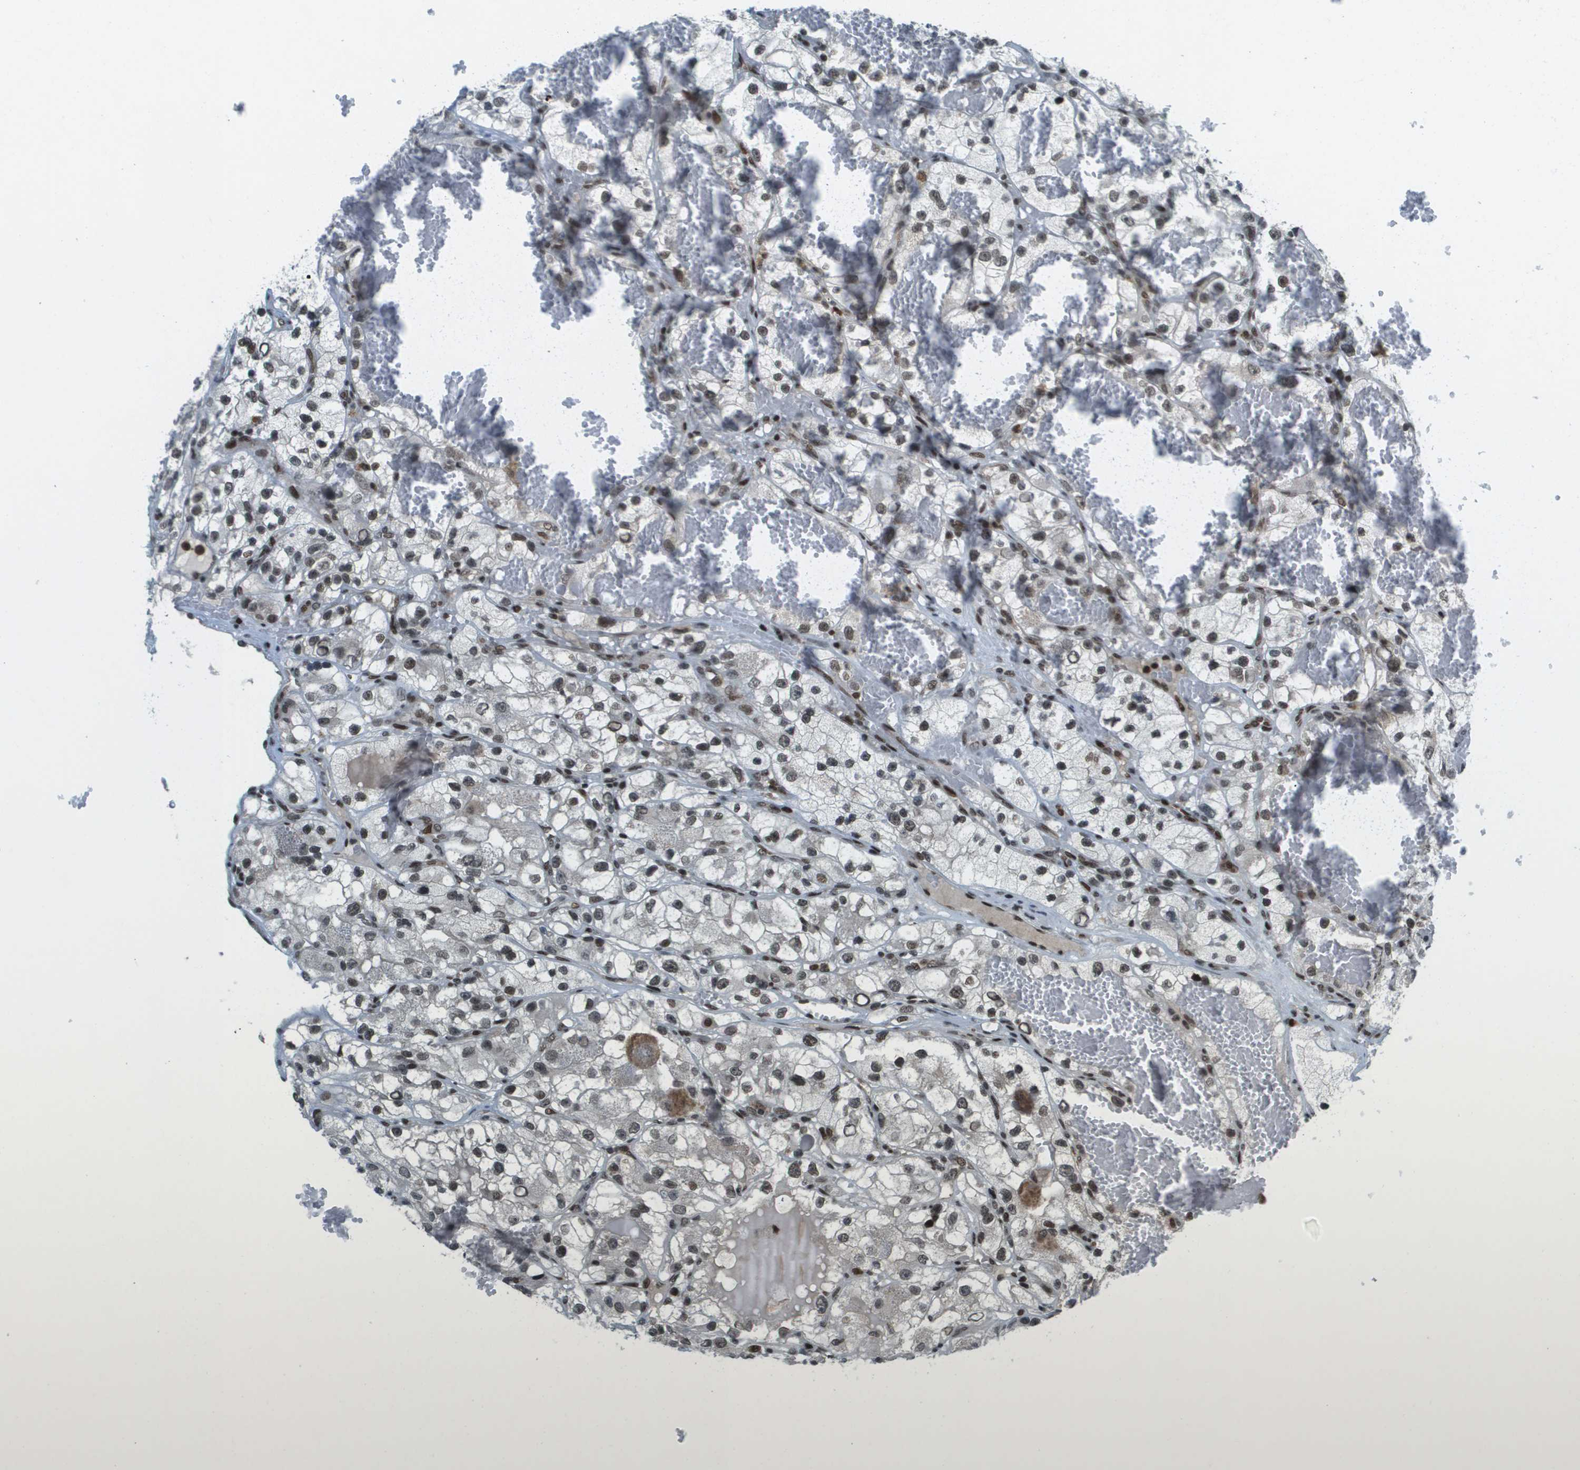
{"staining": {"intensity": "moderate", "quantity": ">75%", "location": "nuclear"}, "tissue": "renal cancer", "cell_type": "Tumor cells", "image_type": "cancer", "snomed": [{"axis": "morphology", "description": "Adenocarcinoma, NOS"}, {"axis": "topography", "description": "Kidney"}], "caption": "Immunohistochemistry (IHC) (DAB) staining of human renal adenocarcinoma exhibits moderate nuclear protein expression in about >75% of tumor cells.", "gene": "IRF7", "patient": {"sex": "female", "age": 57}}